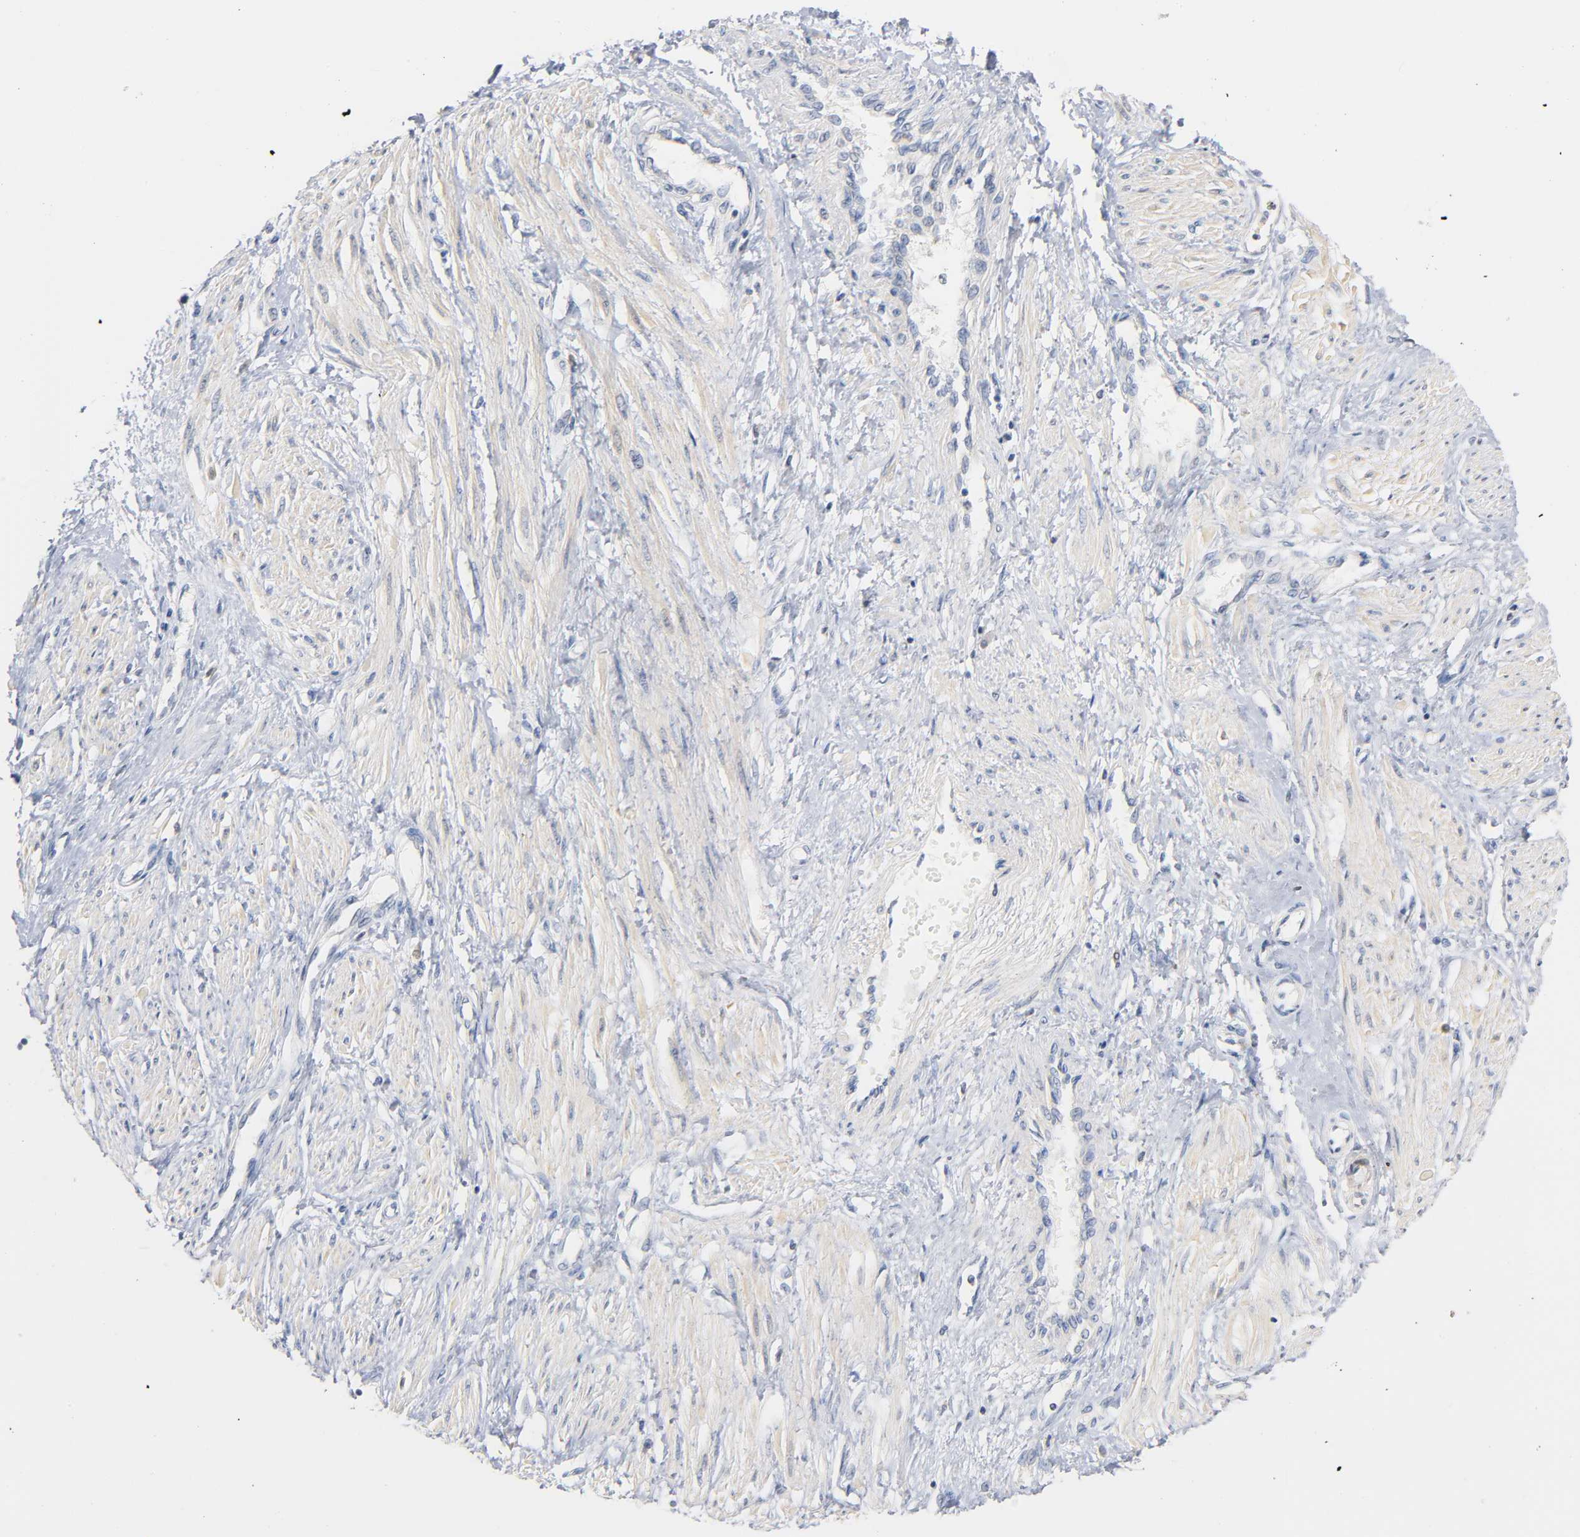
{"staining": {"intensity": "negative", "quantity": "none", "location": "none"}, "tissue": "smooth muscle", "cell_type": "Smooth muscle cells", "image_type": "normal", "snomed": [{"axis": "morphology", "description": "Normal tissue, NOS"}, {"axis": "topography", "description": "Smooth muscle"}, {"axis": "topography", "description": "Uterus"}], "caption": "Image shows no significant protein expression in smooth muscle cells of benign smooth muscle.", "gene": "IL18", "patient": {"sex": "female", "age": 39}}